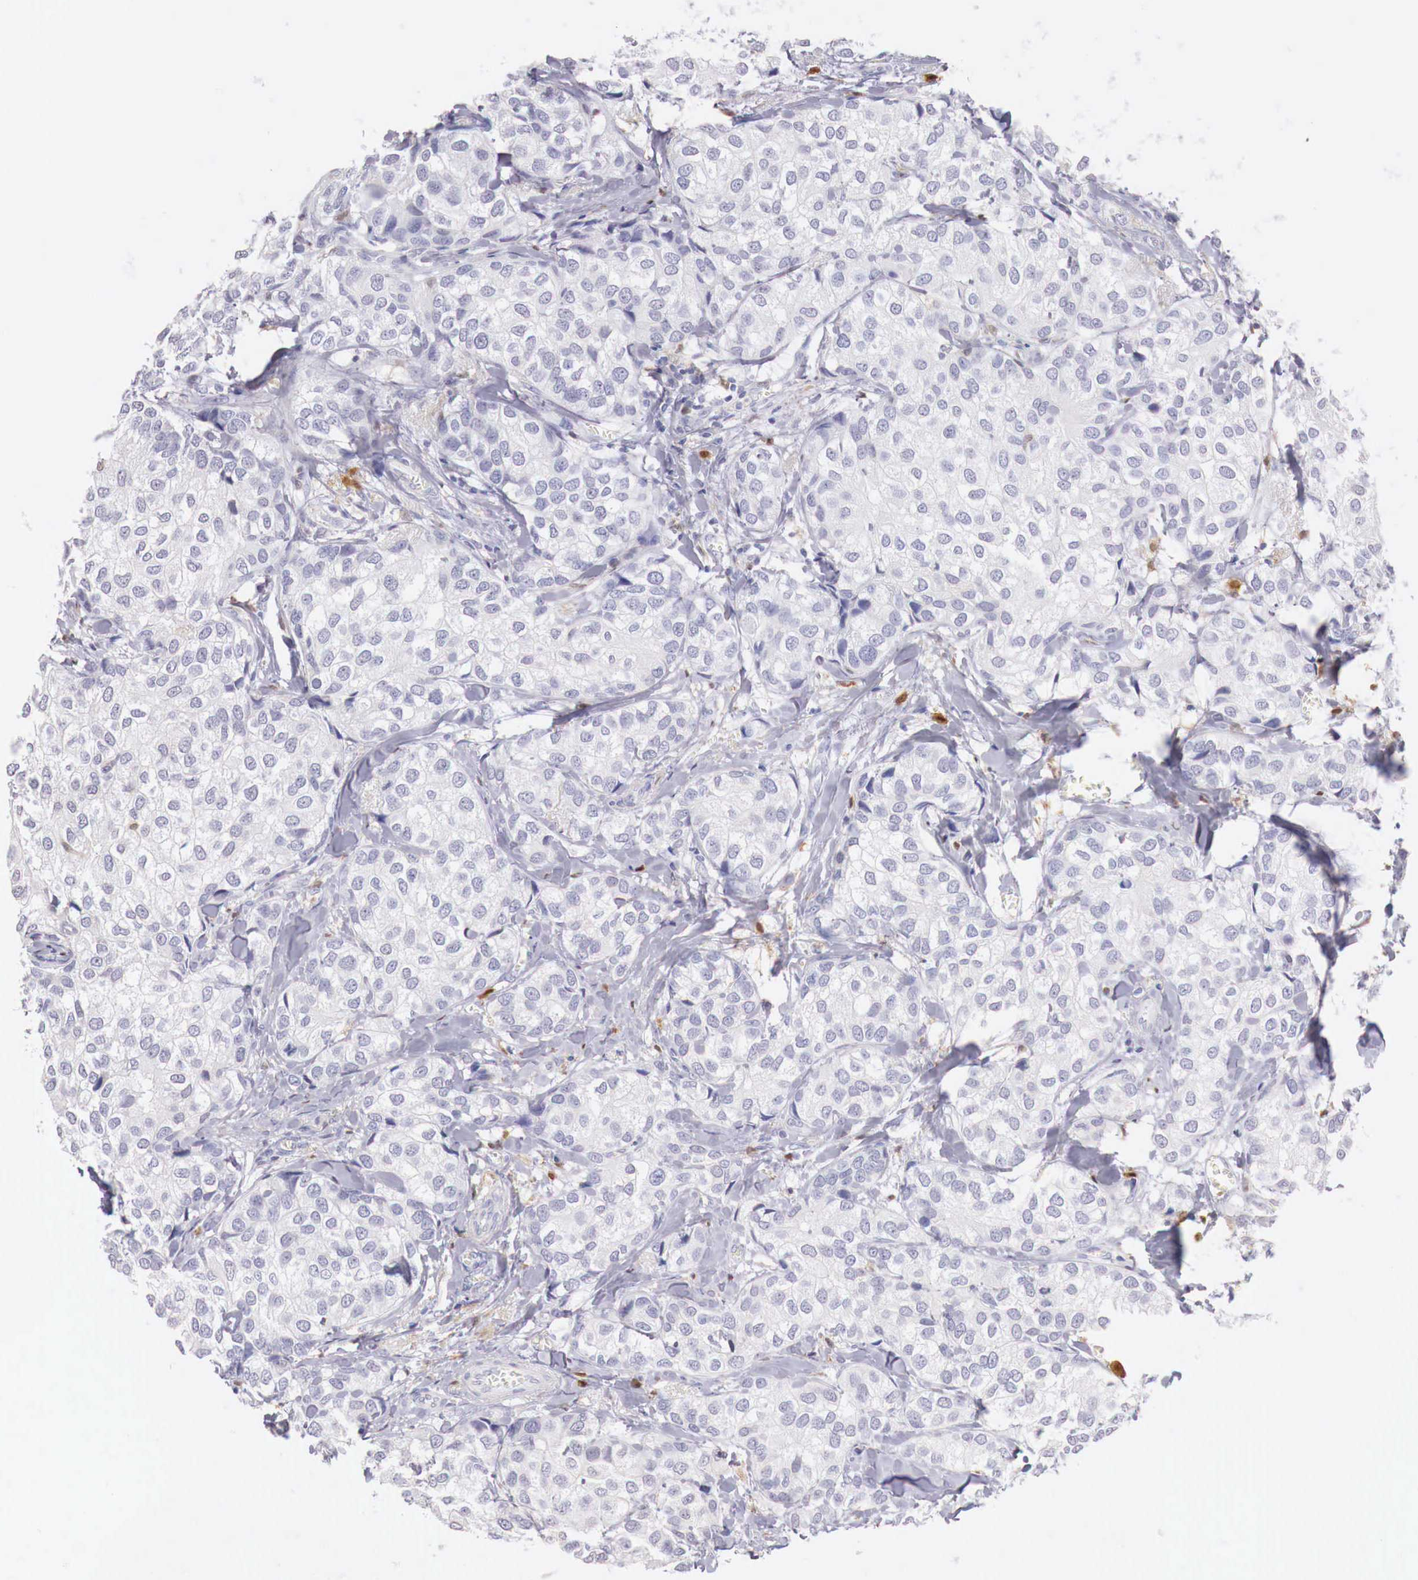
{"staining": {"intensity": "negative", "quantity": "none", "location": "none"}, "tissue": "breast cancer", "cell_type": "Tumor cells", "image_type": "cancer", "snomed": [{"axis": "morphology", "description": "Duct carcinoma"}, {"axis": "topography", "description": "Breast"}], "caption": "Protein analysis of invasive ductal carcinoma (breast) exhibits no significant staining in tumor cells.", "gene": "RENBP", "patient": {"sex": "female", "age": 68}}